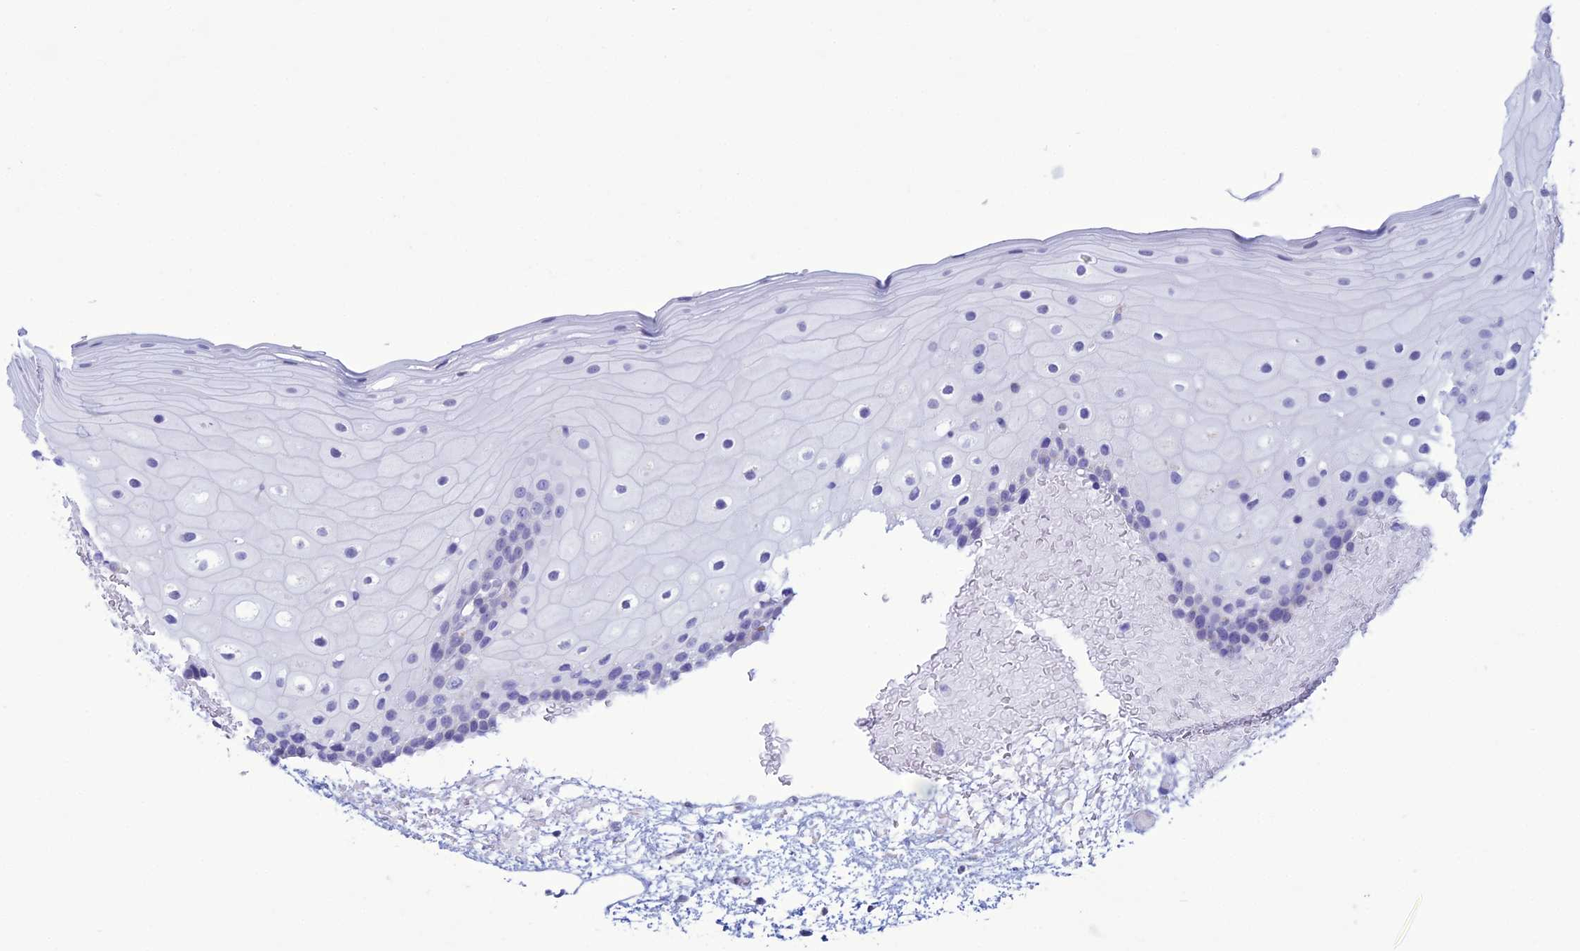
{"staining": {"intensity": "negative", "quantity": "none", "location": "none"}, "tissue": "oral mucosa", "cell_type": "Squamous epithelial cells", "image_type": "normal", "snomed": [{"axis": "morphology", "description": "Normal tissue, NOS"}, {"axis": "topography", "description": "Oral tissue"}], "caption": "IHC micrograph of benign oral mucosa: oral mucosa stained with DAB displays no significant protein positivity in squamous epithelial cells.", "gene": "CFAP210", "patient": {"sex": "female", "age": 70}}